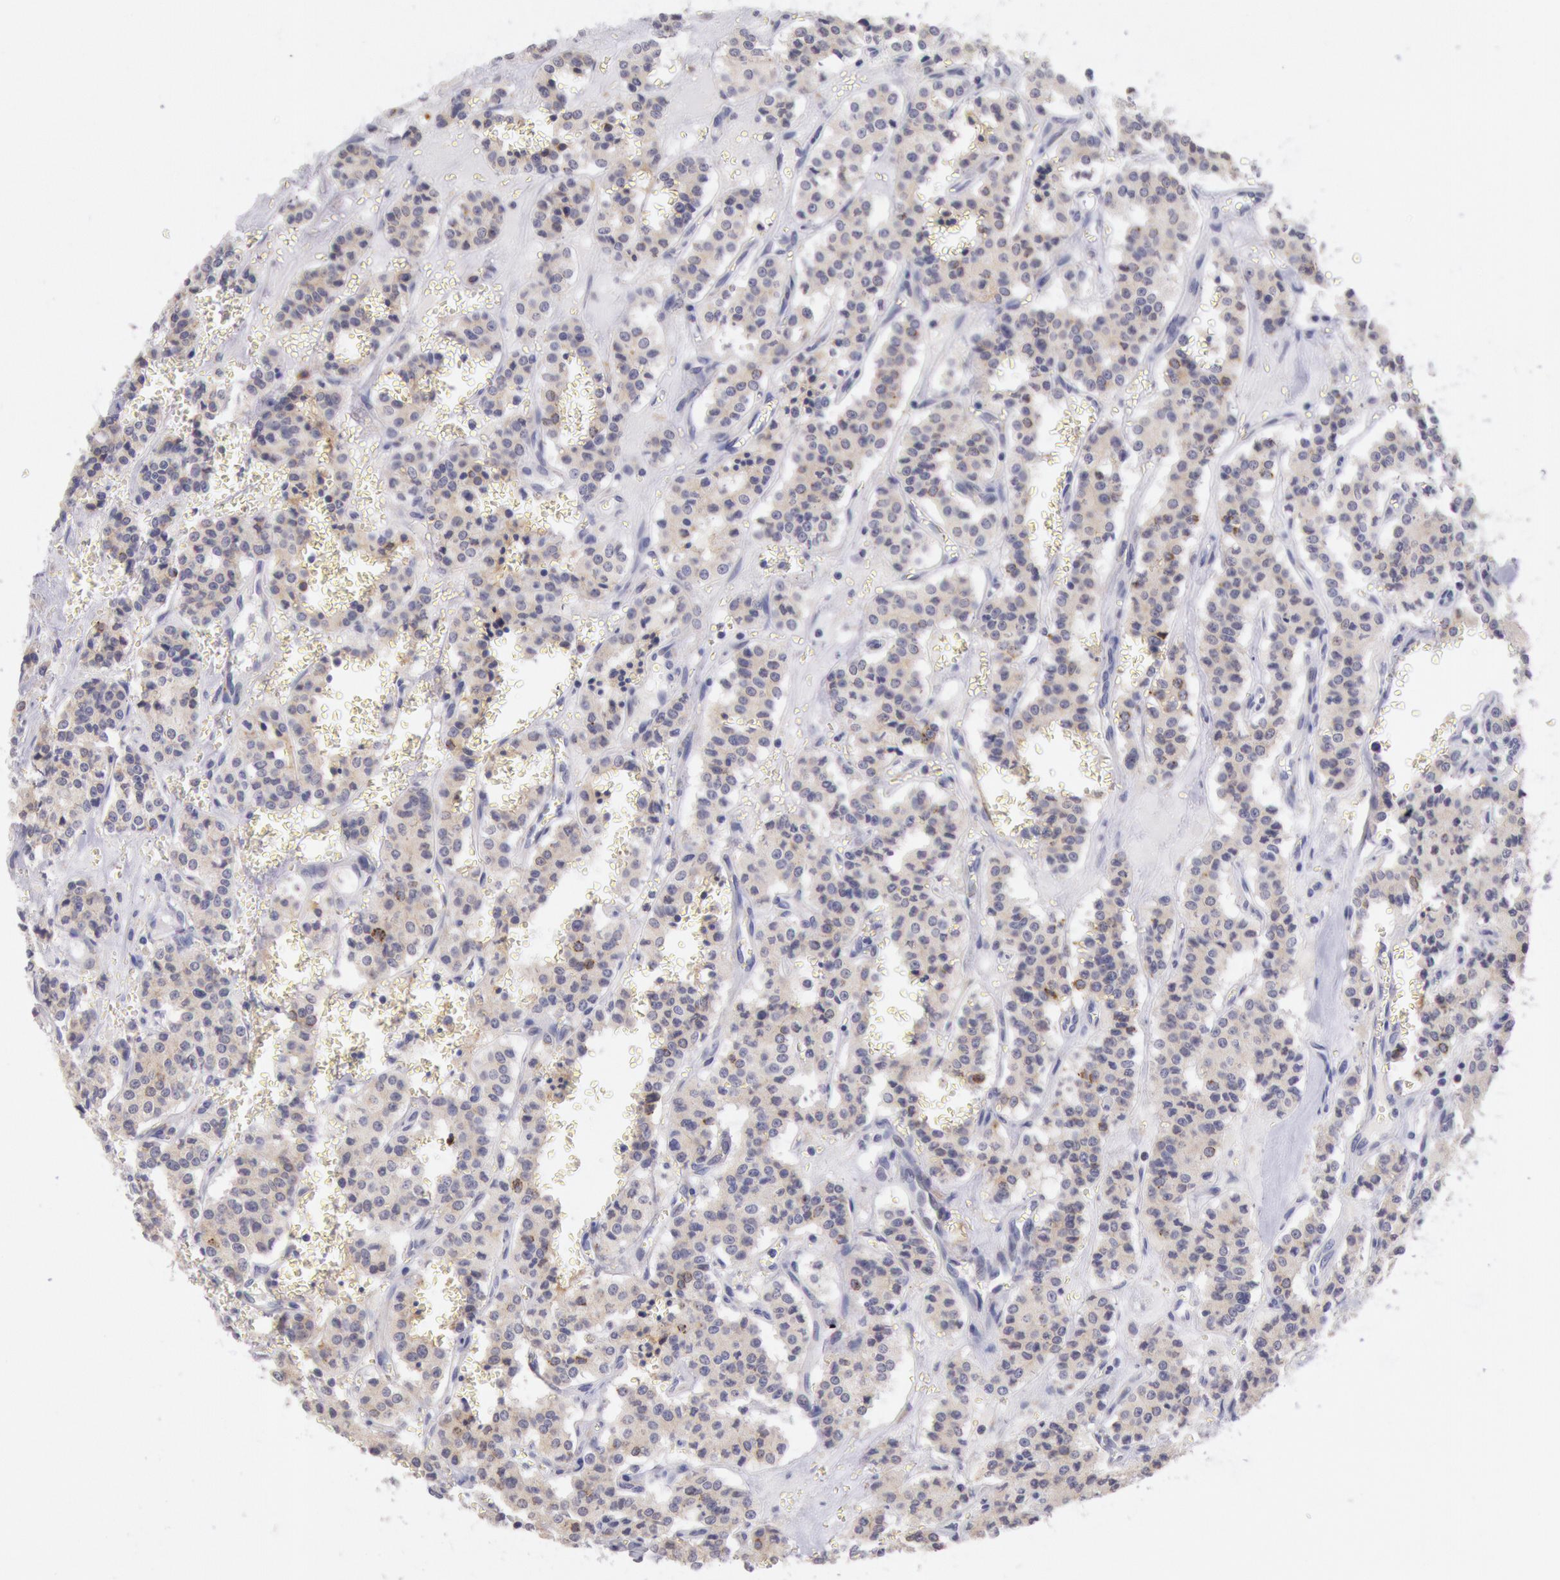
{"staining": {"intensity": "weak", "quantity": ">75%", "location": "cytoplasmic/membranous"}, "tissue": "carcinoid", "cell_type": "Tumor cells", "image_type": "cancer", "snomed": [{"axis": "morphology", "description": "Carcinoid, malignant, NOS"}, {"axis": "topography", "description": "Bronchus"}], "caption": "This image demonstrates immunohistochemistry staining of malignant carcinoid, with low weak cytoplasmic/membranous staining in about >75% of tumor cells.", "gene": "GAL3ST1", "patient": {"sex": "male", "age": 55}}